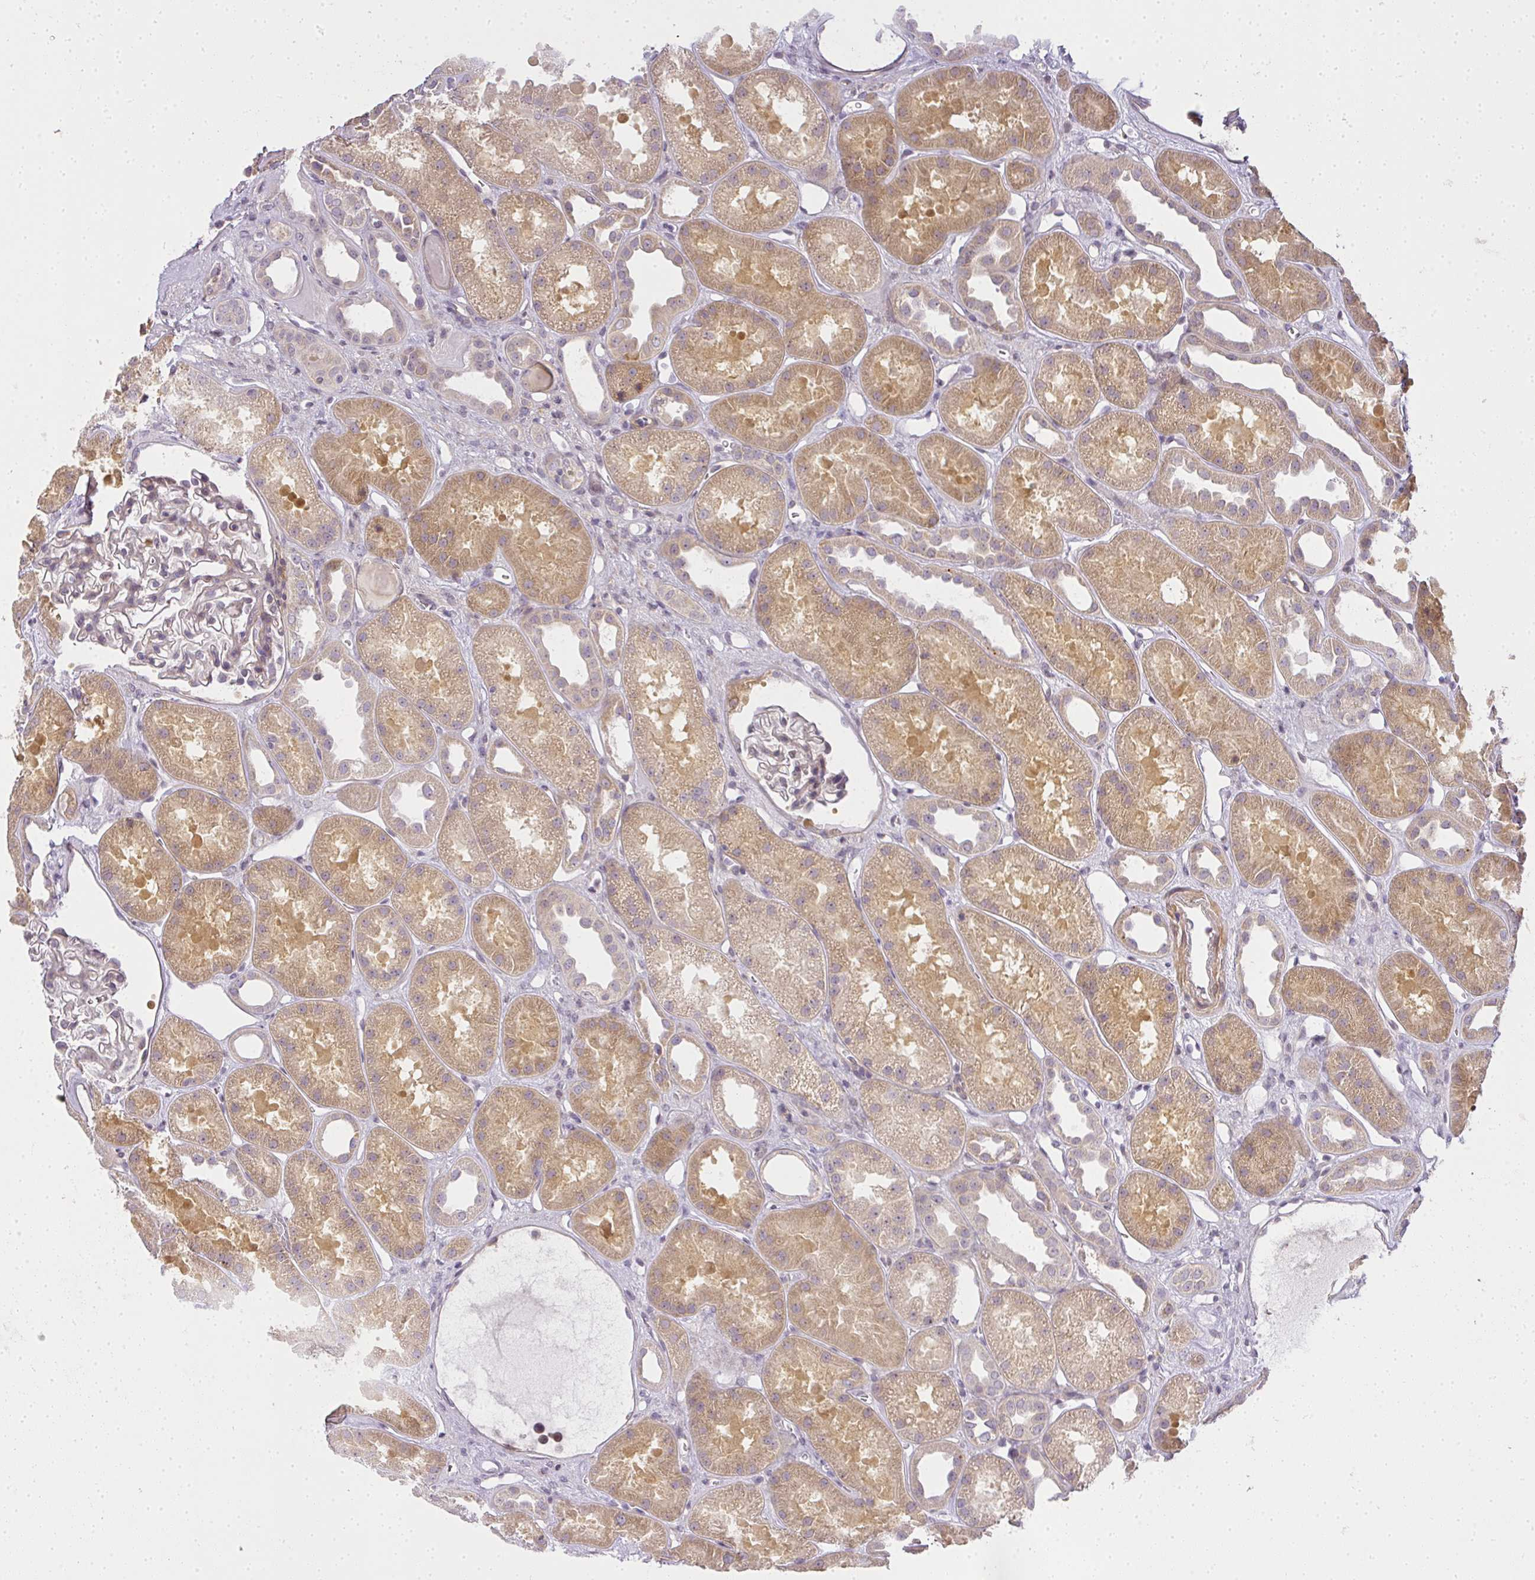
{"staining": {"intensity": "weak", "quantity": "<25%", "location": "cytoplasmic/membranous"}, "tissue": "kidney", "cell_type": "Cells in glomeruli", "image_type": "normal", "snomed": [{"axis": "morphology", "description": "Normal tissue, NOS"}, {"axis": "topography", "description": "Kidney"}], "caption": "High power microscopy image of an IHC micrograph of normal kidney, revealing no significant expression in cells in glomeruli.", "gene": "MED19", "patient": {"sex": "male", "age": 61}}